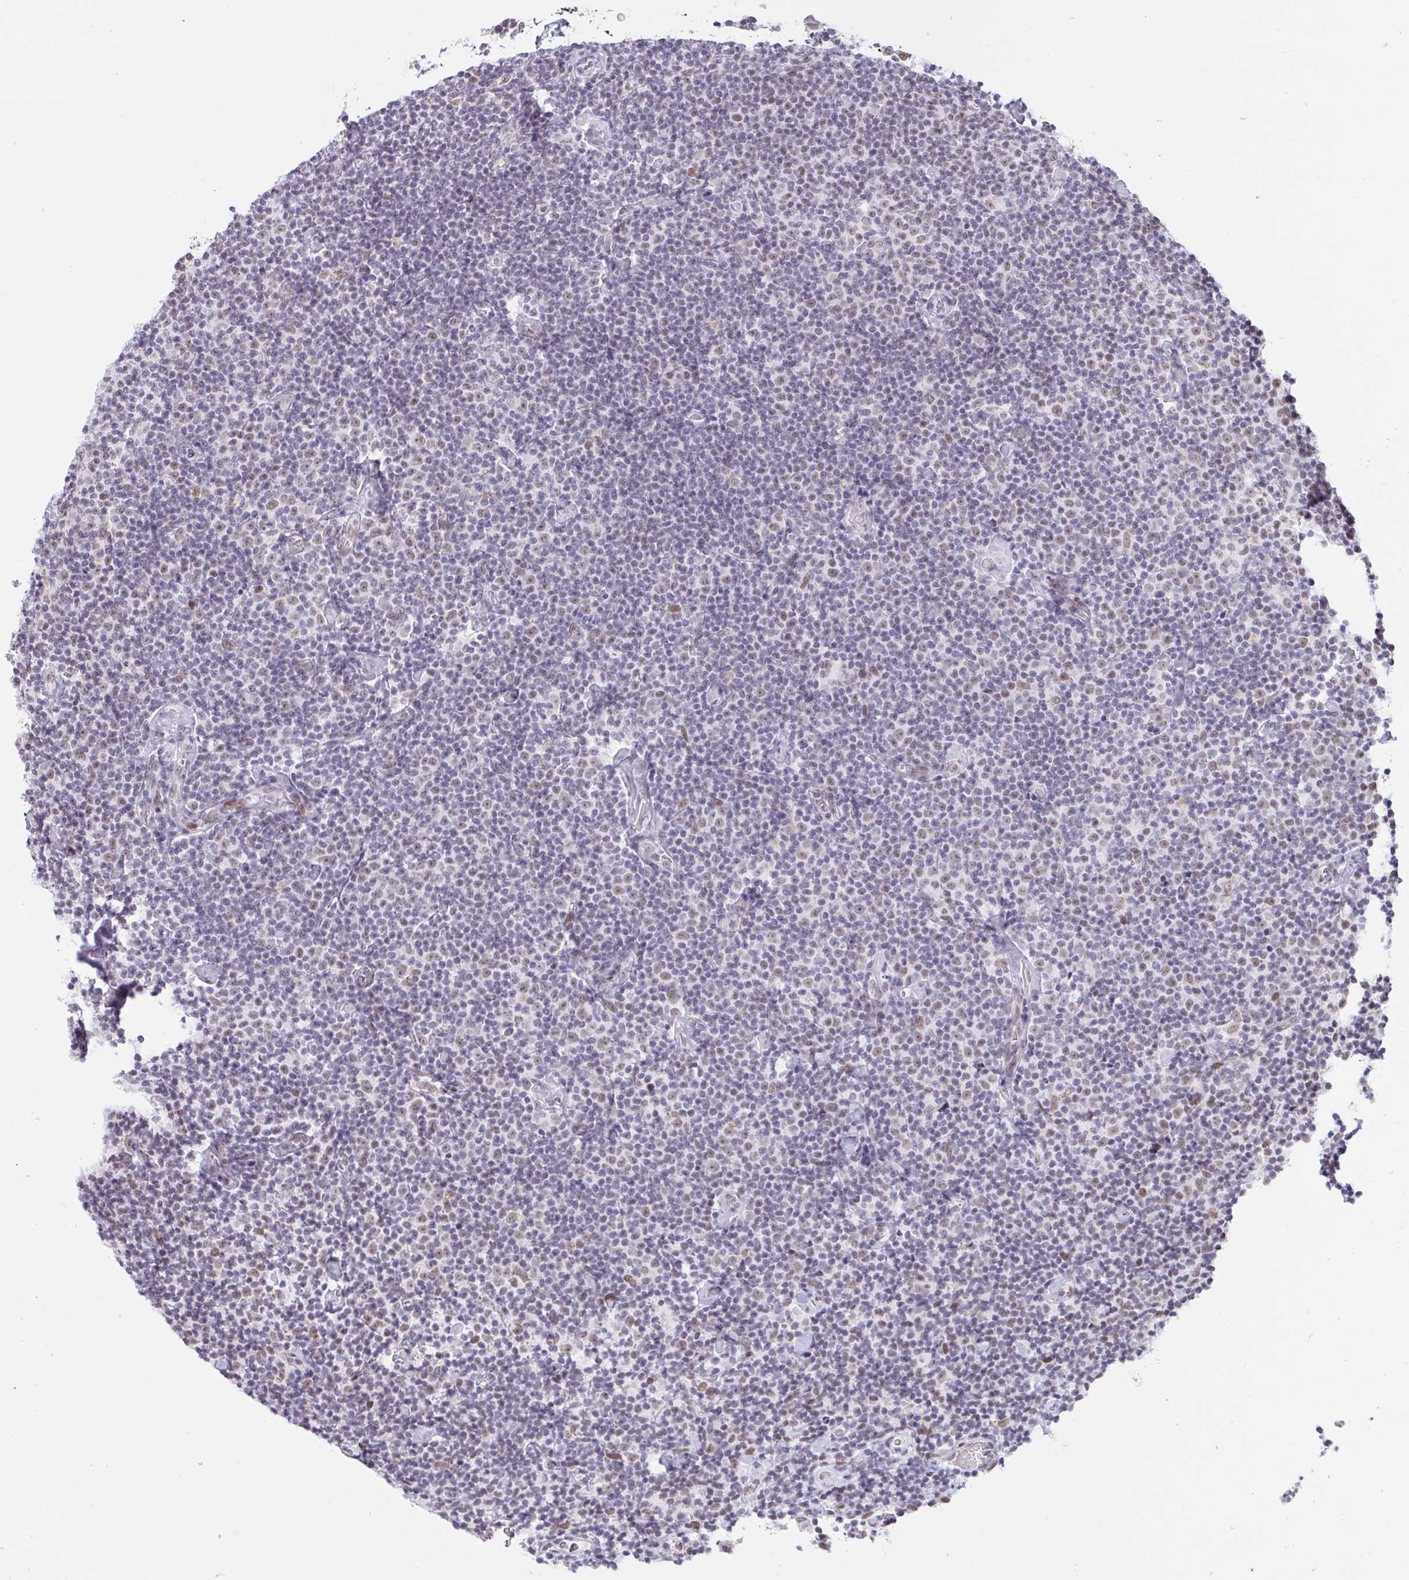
{"staining": {"intensity": "weak", "quantity": "25%-75%", "location": "nuclear"}, "tissue": "lymphoma", "cell_type": "Tumor cells", "image_type": "cancer", "snomed": [{"axis": "morphology", "description": "Malignant lymphoma, non-Hodgkin's type, Low grade"}, {"axis": "topography", "description": "Lymph node"}], "caption": "Protein expression analysis of human lymphoma reveals weak nuclear expression in approximately 25%-75% of tumor cells.", "gene": "CBFA2T2", "patient": {"sex": "male", "age": 81}}